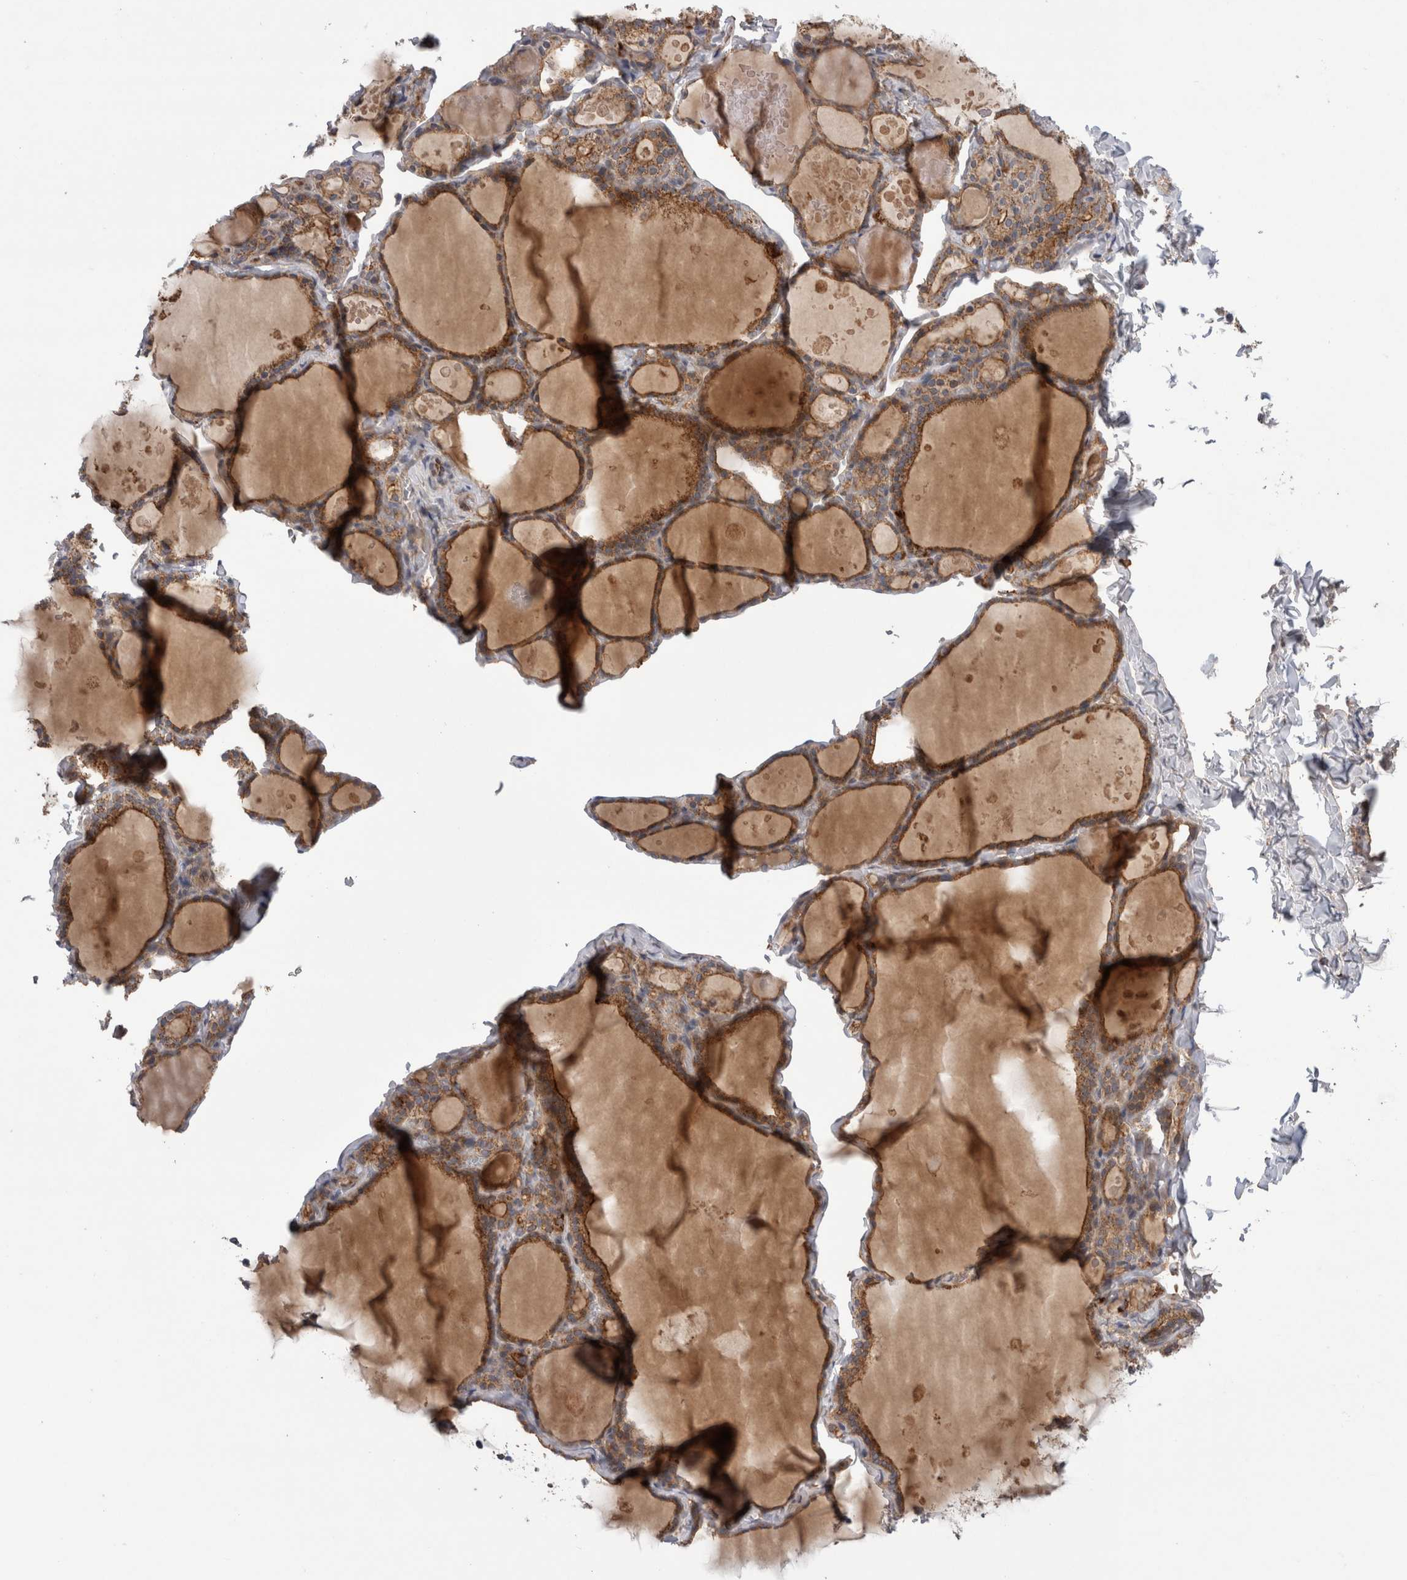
{"staining": {"intensity": "moderate", "quantity": ">75%", "location": "cytoplasmic/membranous"}, "tissue": "thyroid gland", "cell_type": "Glandular cells", "image_type": "normal", "snomed": [{"axis": "morphology", "description": "Normal tissue, NOS"}, {"axis": "topography", "description": "Thyroid gland"}], "caption": "Protein staining shows moderate cytoplasmic/membranous expression in approximately >75% of glandular cells in benign thyroid gland.", "gene": "DARS2", "patient": {"sex": "male", "age": 56}}